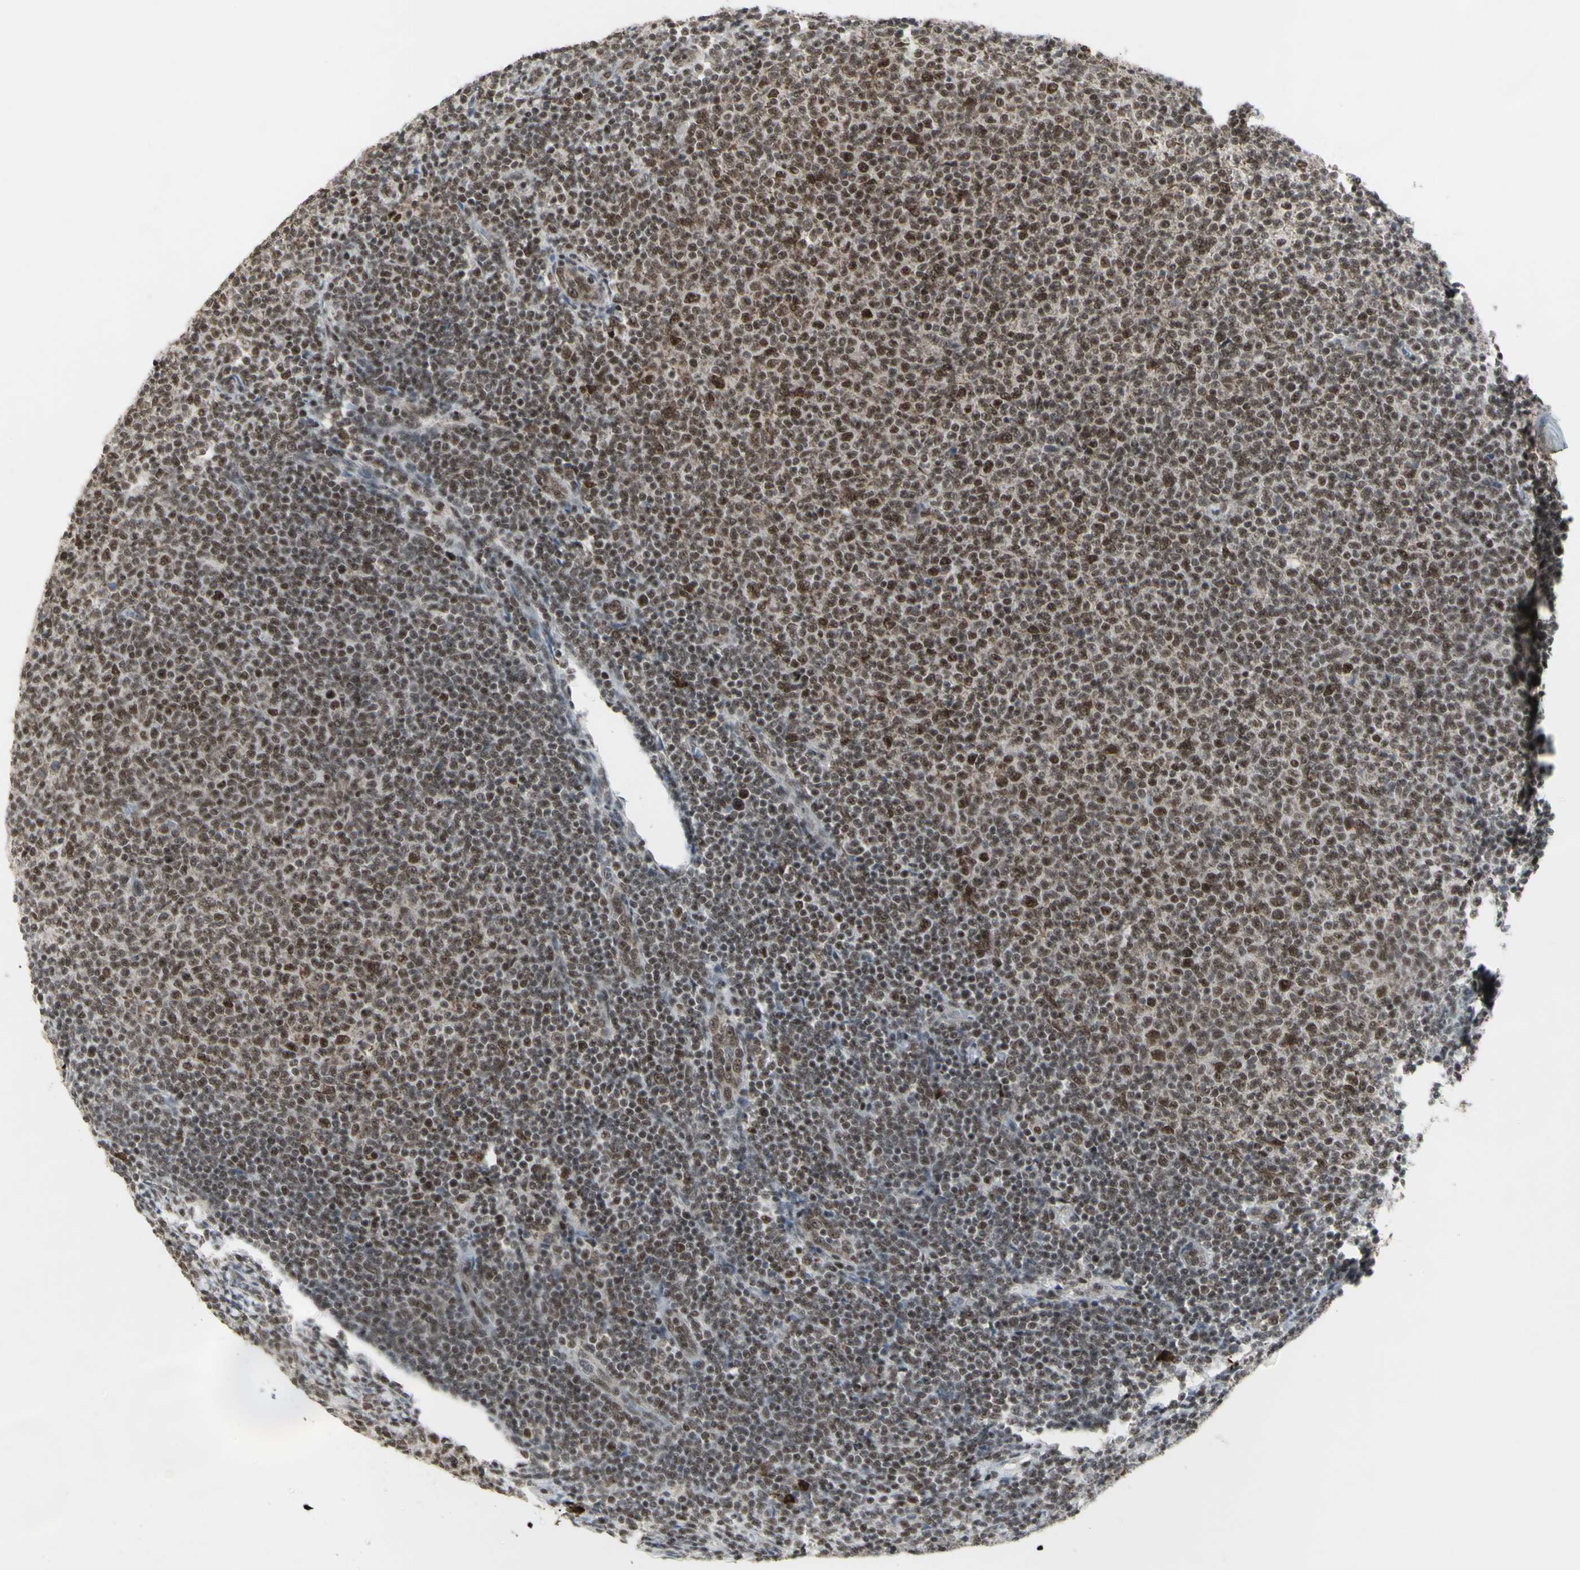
{"staining": {"intensity": "moderate", "quantity": "25%-75%", "location": "nuclear"}, "tissue": "lymphoma", "cell_type": "Tumor cells", "image_type": "cancer", "snomed": [{"axis": "morphology", "description": "Malignant lymphoma, non-Hodgkin's type, Low grade"}, {"axis": "topography", "description": "Lymph node"}], "caption": "Immunohistochemical staining of lymphoma shows moderate nuclear protein staining in approximately 25%-75% of tumor cells.", "gene": "CCNT1", "patient": {"sex": "male", "age": 66}}